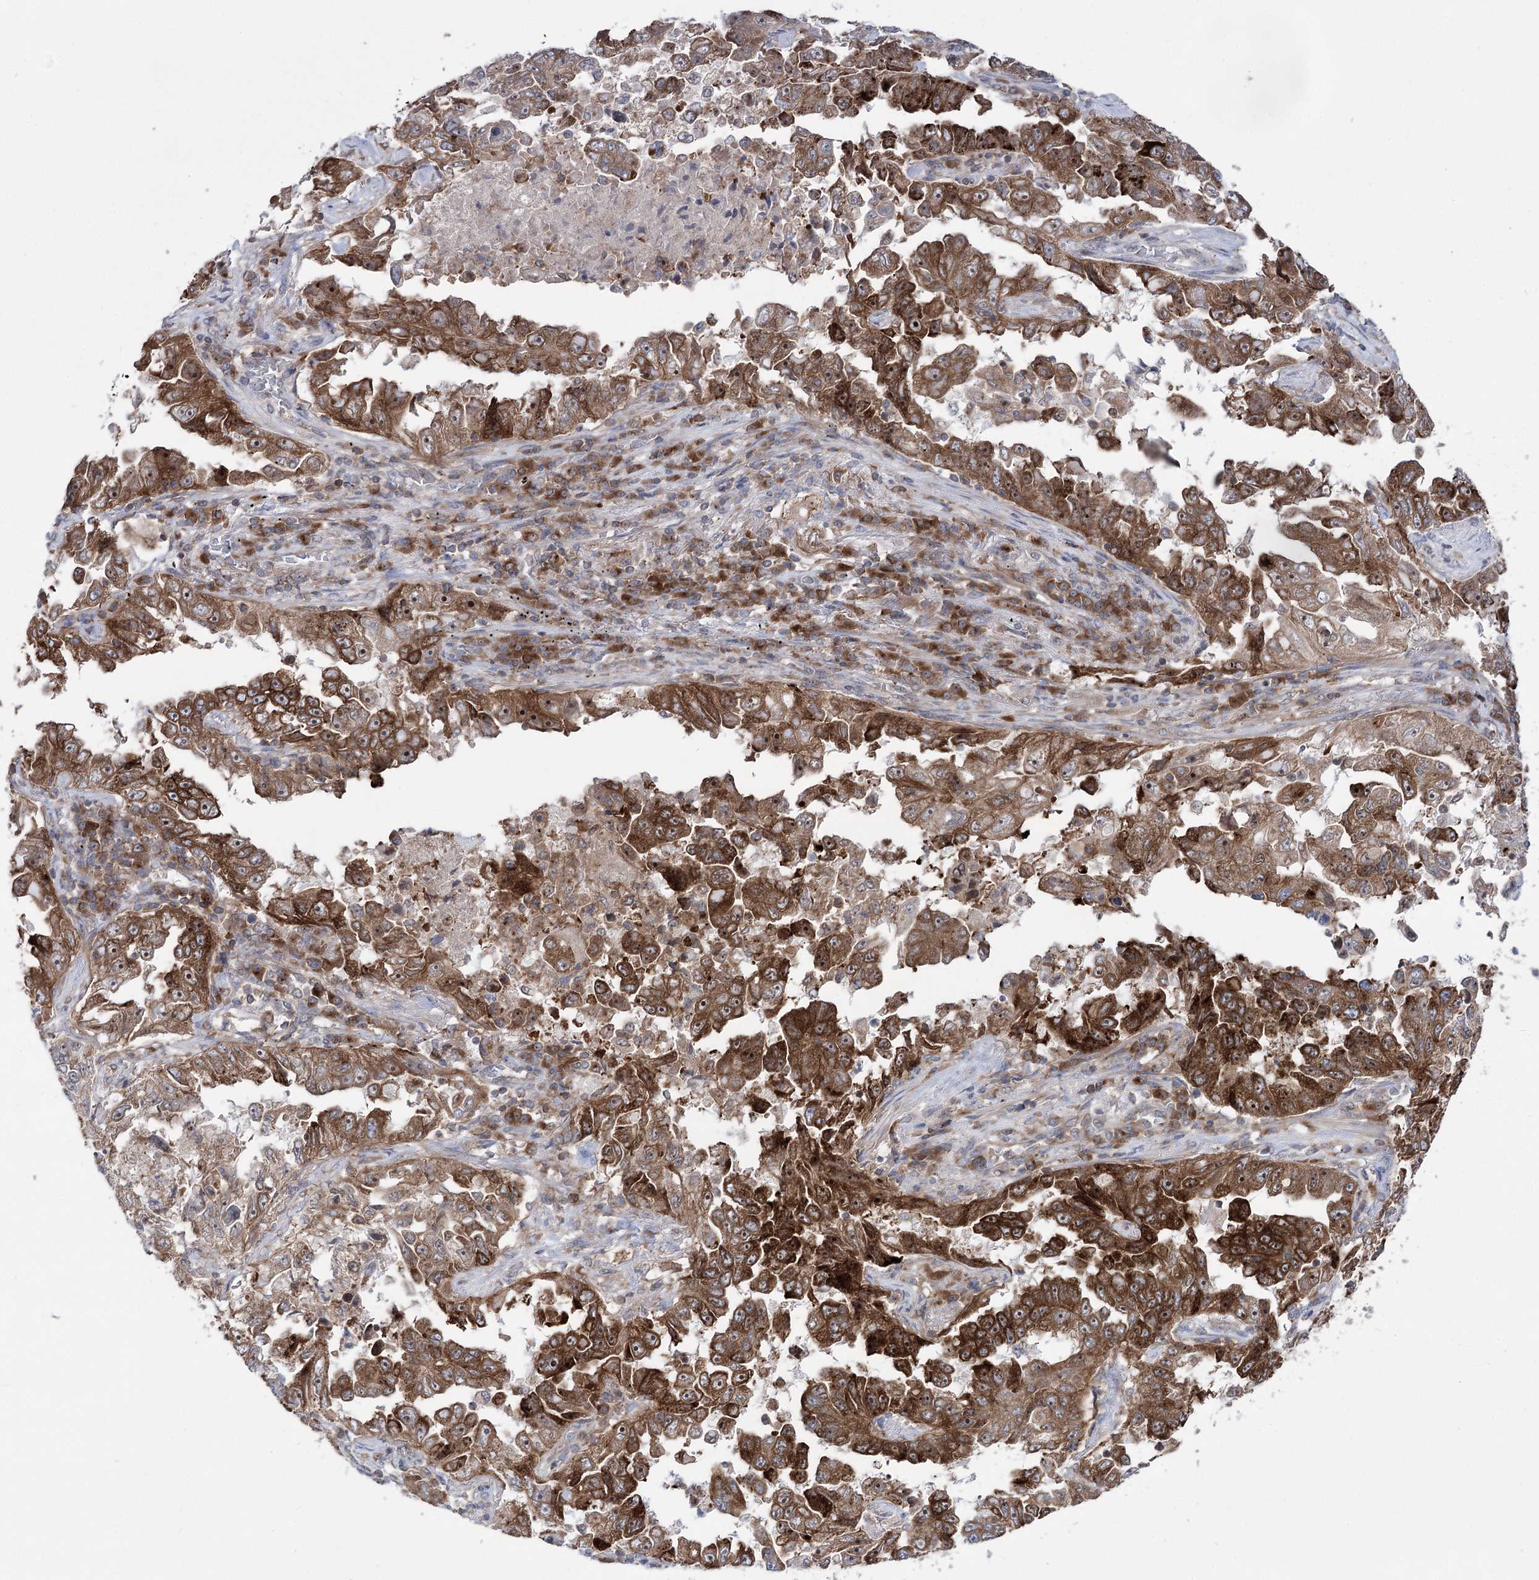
{"staining": {"intensity": "strong", "quantity": ">75%", "location": "cytoplasmic/membranous,nuclear"}, "tissue": "lung cancer", "cell_type": "Tumor cells", "image_type": "cancer", "snomed": [{"axis": "morphology", "description": "Adenocarcinoma, NOS"}, {"axis": "topography", "description": "Lung"}], "caption": "Protein staining demonstrates strong cytoplasmic/membranous and nuclear positivity in about >75% of tumor cells in adenocarcinoma (lung). The staining was performed using DAB (3,3'-diaminobenzidine) to visualize the protein expression in brown, while the nuclei were stained in blue with hematoxylin (Magnification: 20x).", "gene": "ZNF622", "patient": {"sex": "female", "age": 51}}